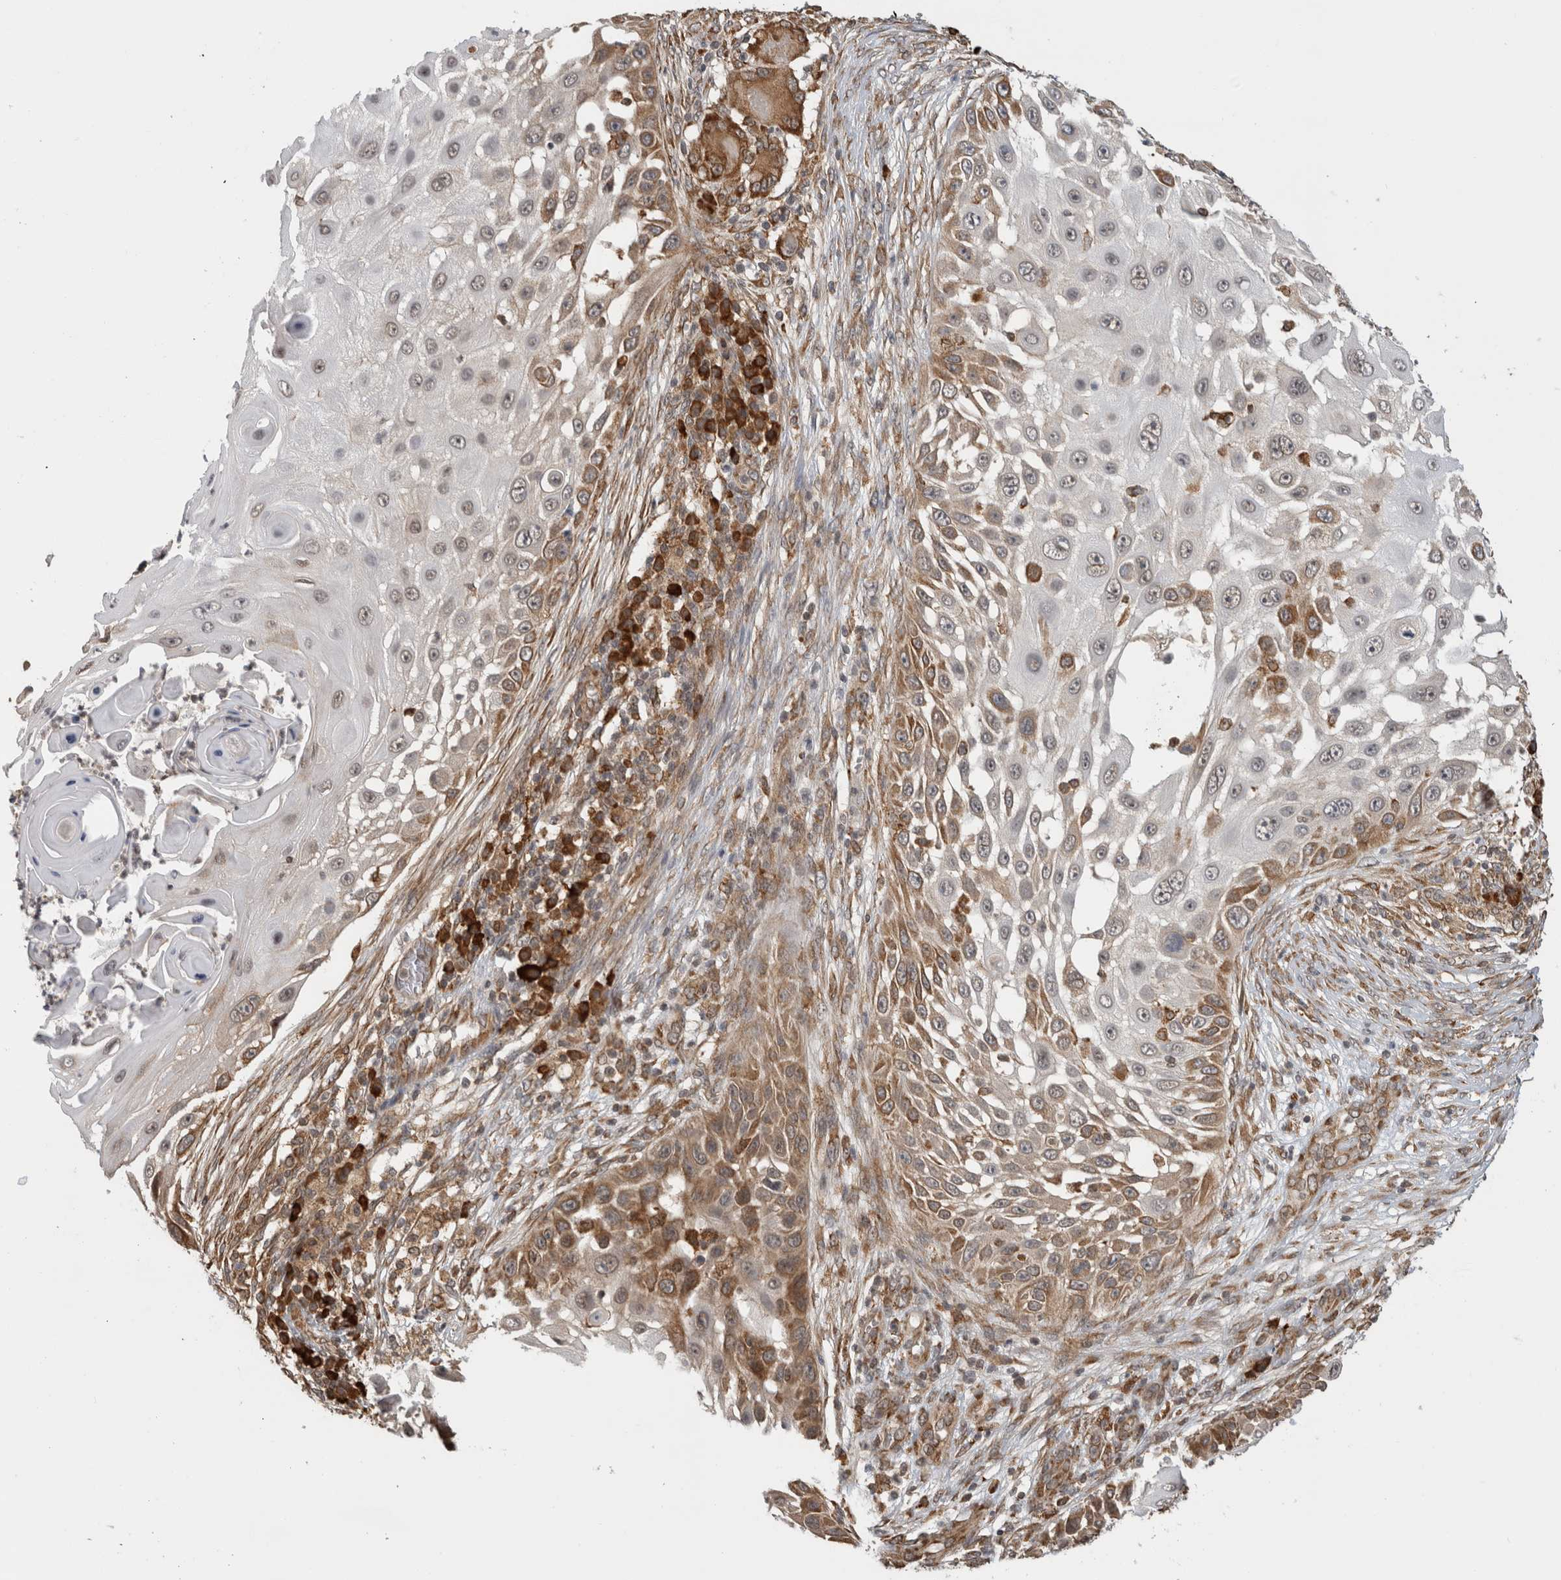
{"staining": {"intensity": "moderate", "quantity": "25%-75%", "location": "cytoplasmic/membranous"}, "tissue": "skin cancer", "cell_type": "Tumor cells", "image_type": "cancer", "snomed": [{"axis": "morphology", "description": "Squamous cell carcinoma, NOS"}, {"axis": "topography", "description": "Skin"}], "caption": "DAB (3,3'-diaminobenzidine) immunohistochemical staining of human skin cancer (squamous cell carcinoma) demonstrates moderate cytoplasmic/membranous protein staining in about 25%-75% of tumor cells. The staining was performed using DAB (3,3'-diaminobenzidine) to visualize the protein expression in brown, while the nuclei were stained in blue with hematoxylin (Magnification: 20x).", "gene": "MS4A7", "patient": {"sex": "female", "age": 44}}